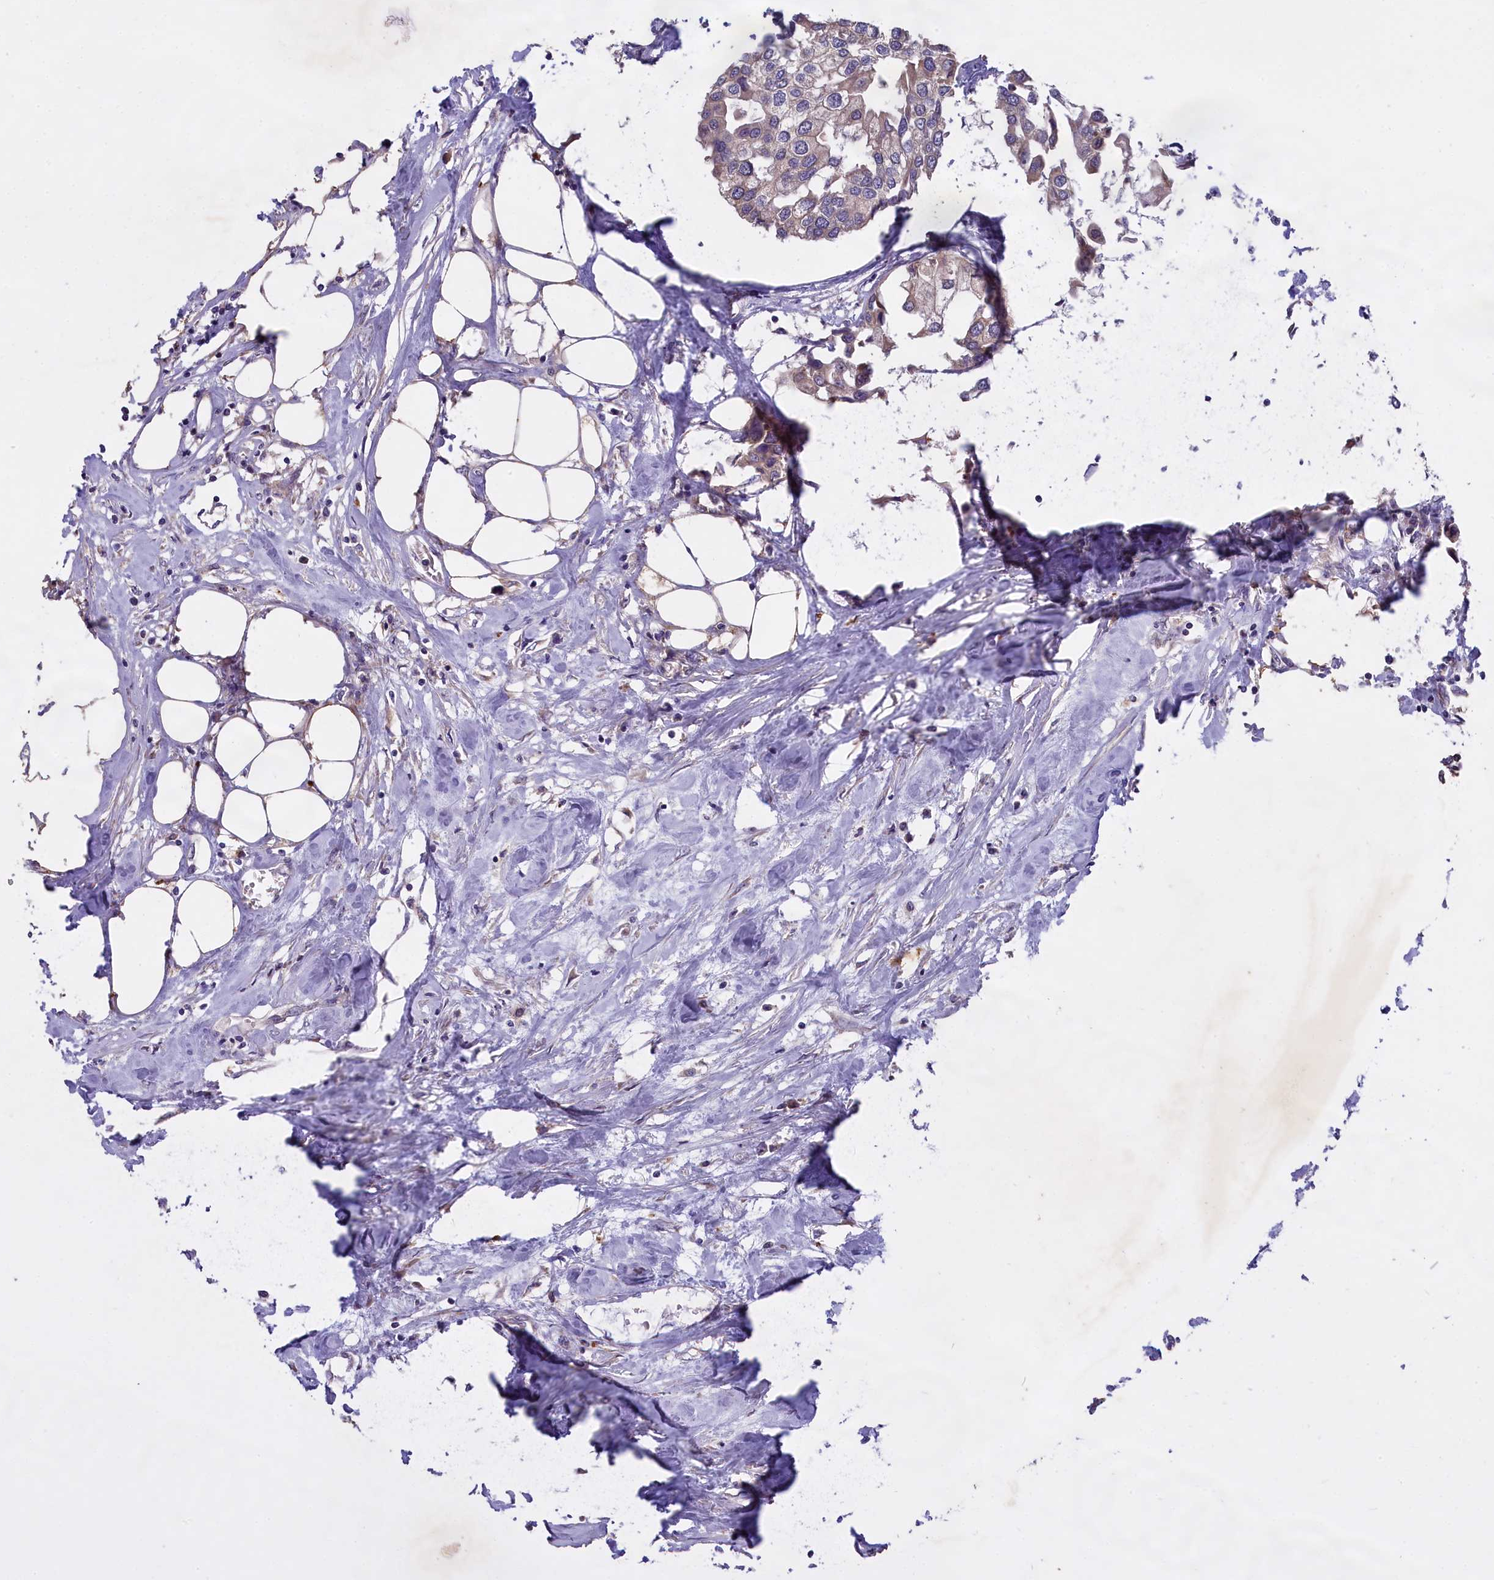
{"staining": {"intensity": "weak", "quantity": "25%-75%", "location": "cytoplasmic/membranous"}, "tissue": "urothelial cancer", "cell_type": "Tumor cells", "image_type": "cancer", "snomed": [{"axis": "morphology", "description": "Urothelial carcinoma, High grade"}, {"axis": "topography", "description": "Urinary bladder"}], "caption": "Protein expression analysis of human urothelial carcinoma (high-grade) reveals weak cytoplasmic/membranous staining in approximately 25%-75% of tumor cells.", "gene": "MEMO1", "patient": {"sex": "male", "age": 64}}